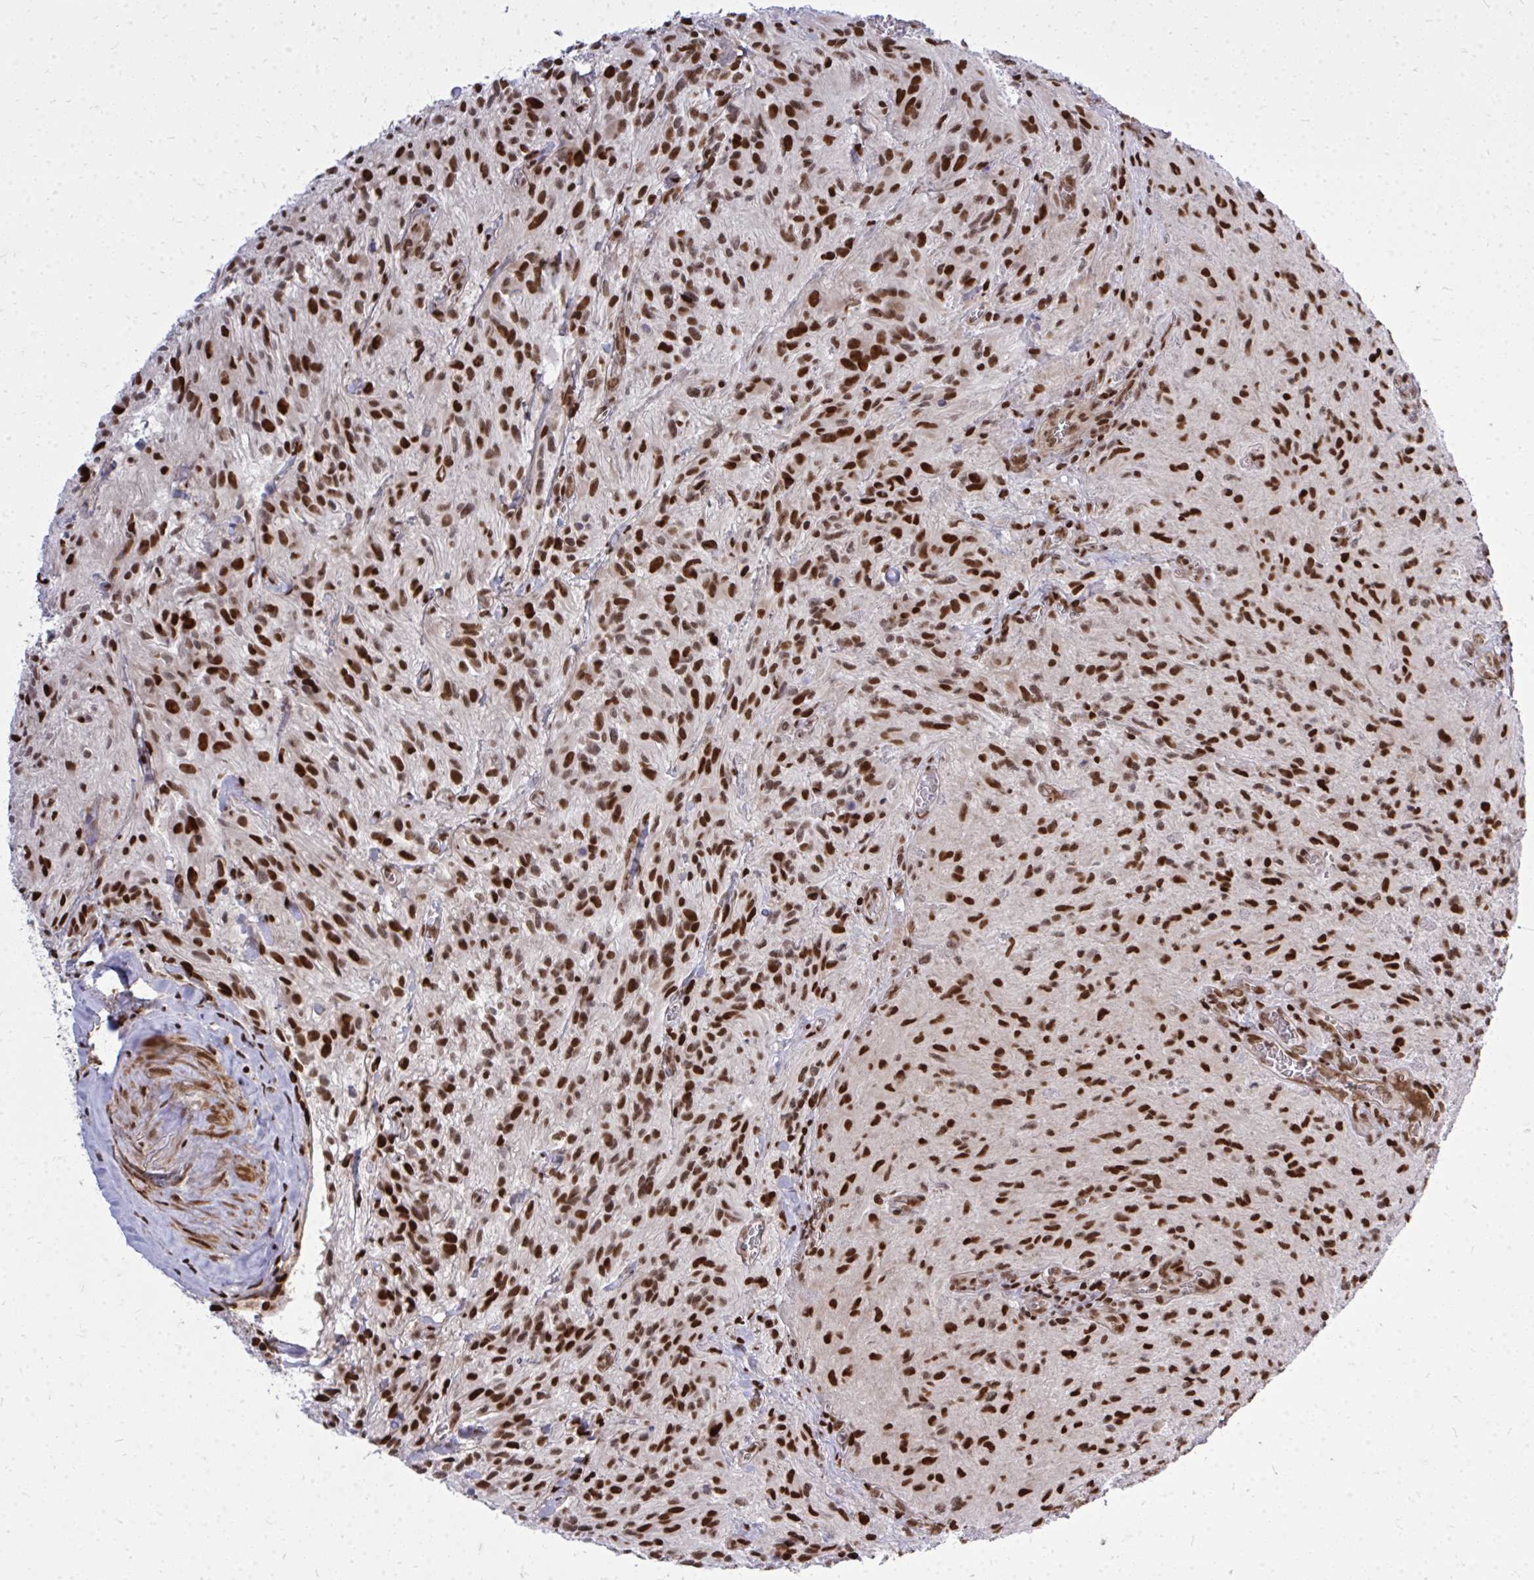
{"staining": {"intensity": "strong", "quantity": ">75%", "location": "nuclear"}, "tissue": "glioma", "cell_type": "Tumor cells", "image_type": "cancer", "snomed": [{"axis": "morphology", "description": "Glioma, malignant, High grade"}, {"axis": "topography", "description": "Brain"}], "caption": "High-magnification brightfield microscopy of glioma stained with DAB (brown) and counterstained with hematoxylin (blue). tumor cells exhibit strong nuclear positivity is identified in approximately>75% of cells. The protein of interest is stained brown, and the nuclei are stained in blue (DAB IHC with brightfield microscopy, high magnification).", "gene": "TBL1Y", "patient": {"sex": "male", "age": 47}}